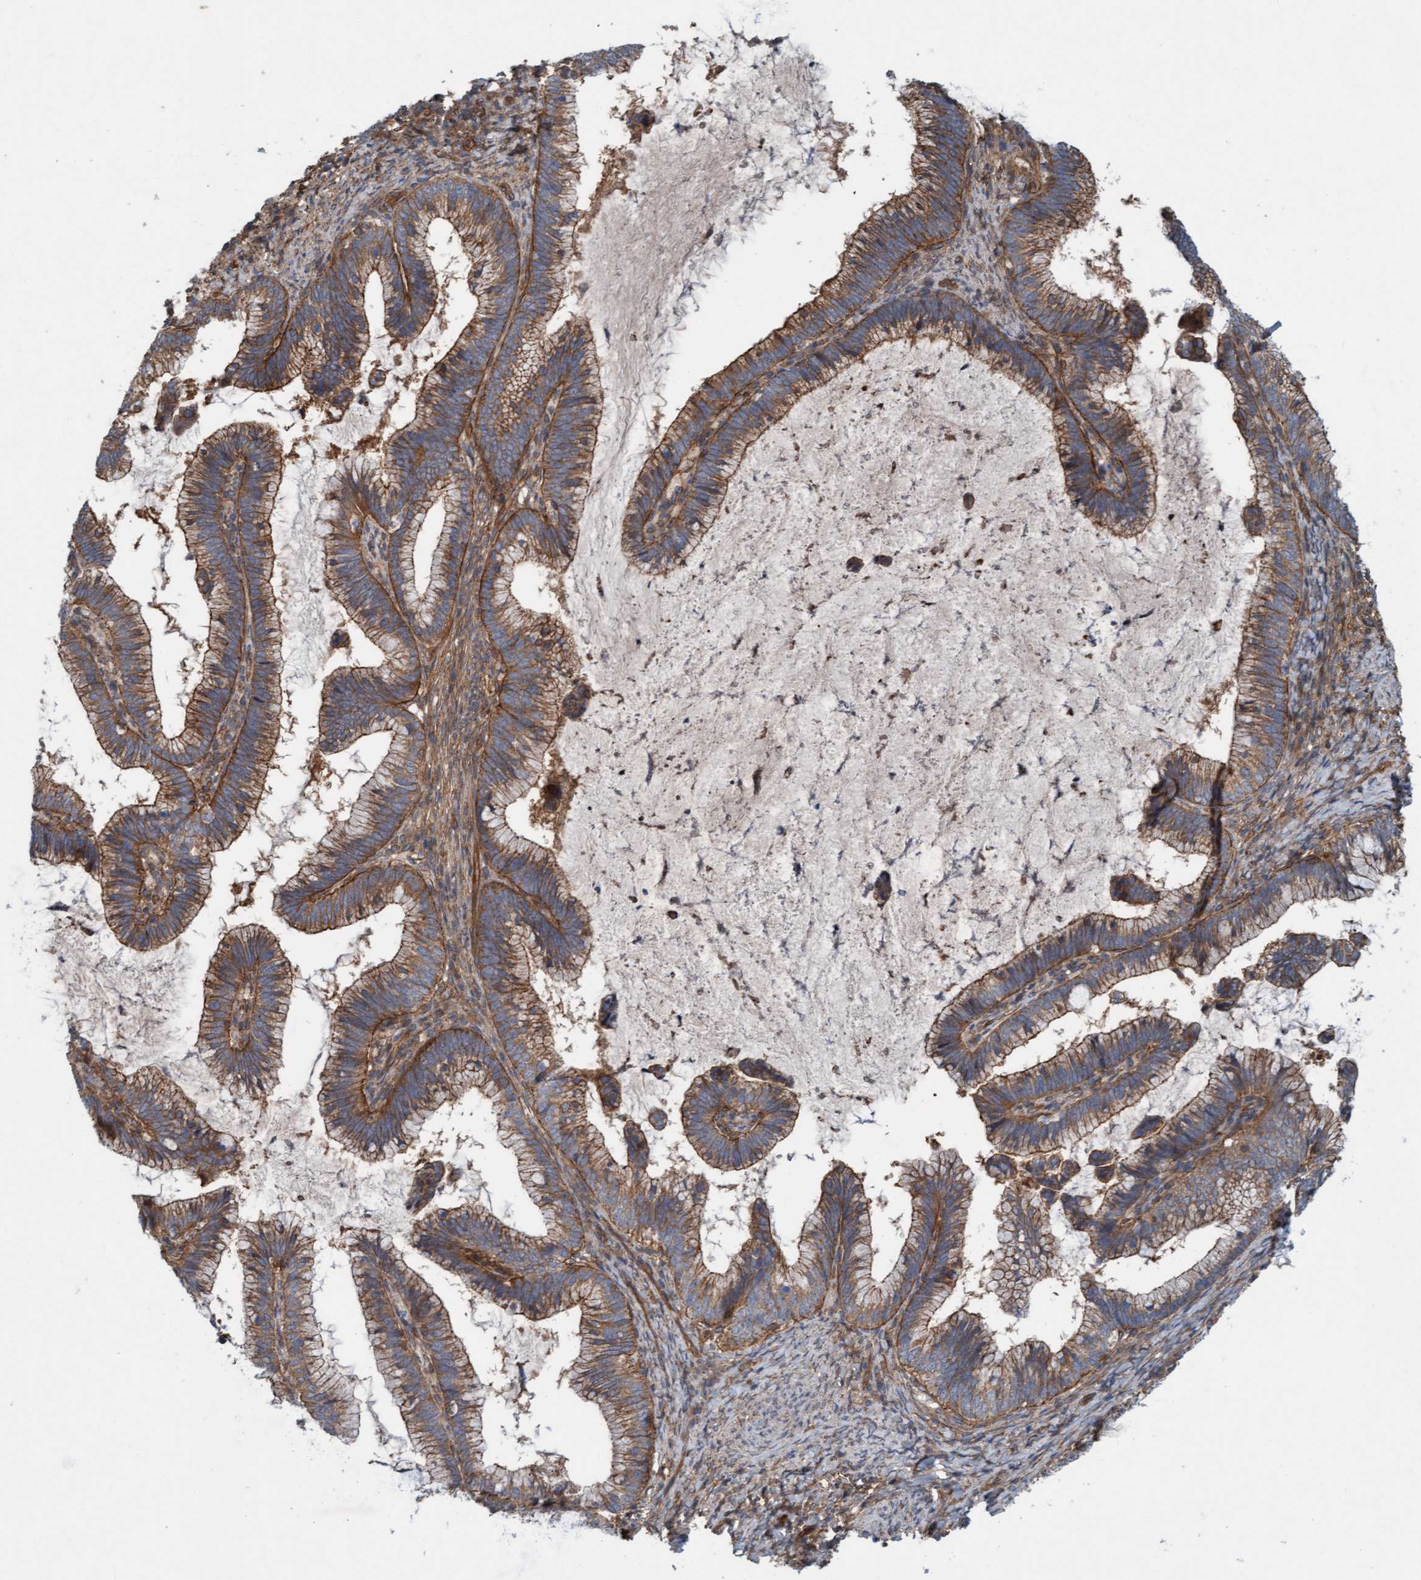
{"staining": {"intensity": "moderate", "quantity": ">75%", "location": "cytoplasmic/membranous"}, "tissue": "cervical cancer", "cell_type": "Tumor cells", "image_type": "cancer", "snomed": [{"axis": "morphology", "description": "Adenocarcinoma, NOS"}, {"axis": "topography", "description": "Cervix"}], "caption": "Immunohistochemistry staining of cervical adenocarcinoma, which displays medium levels of moderate cytoplasmic/membranous staining in about >75% of tumor cells indicating moderate cytoplasmic/membranous protein staining. The staining was performed using DAB (3,3'-diaminobenzidine) (brown) for protein detection and nuclei were counterstained in hematoxylin (blue).", "gene": "ERAL1", "patient": {"sex": "female", "age": 36}}